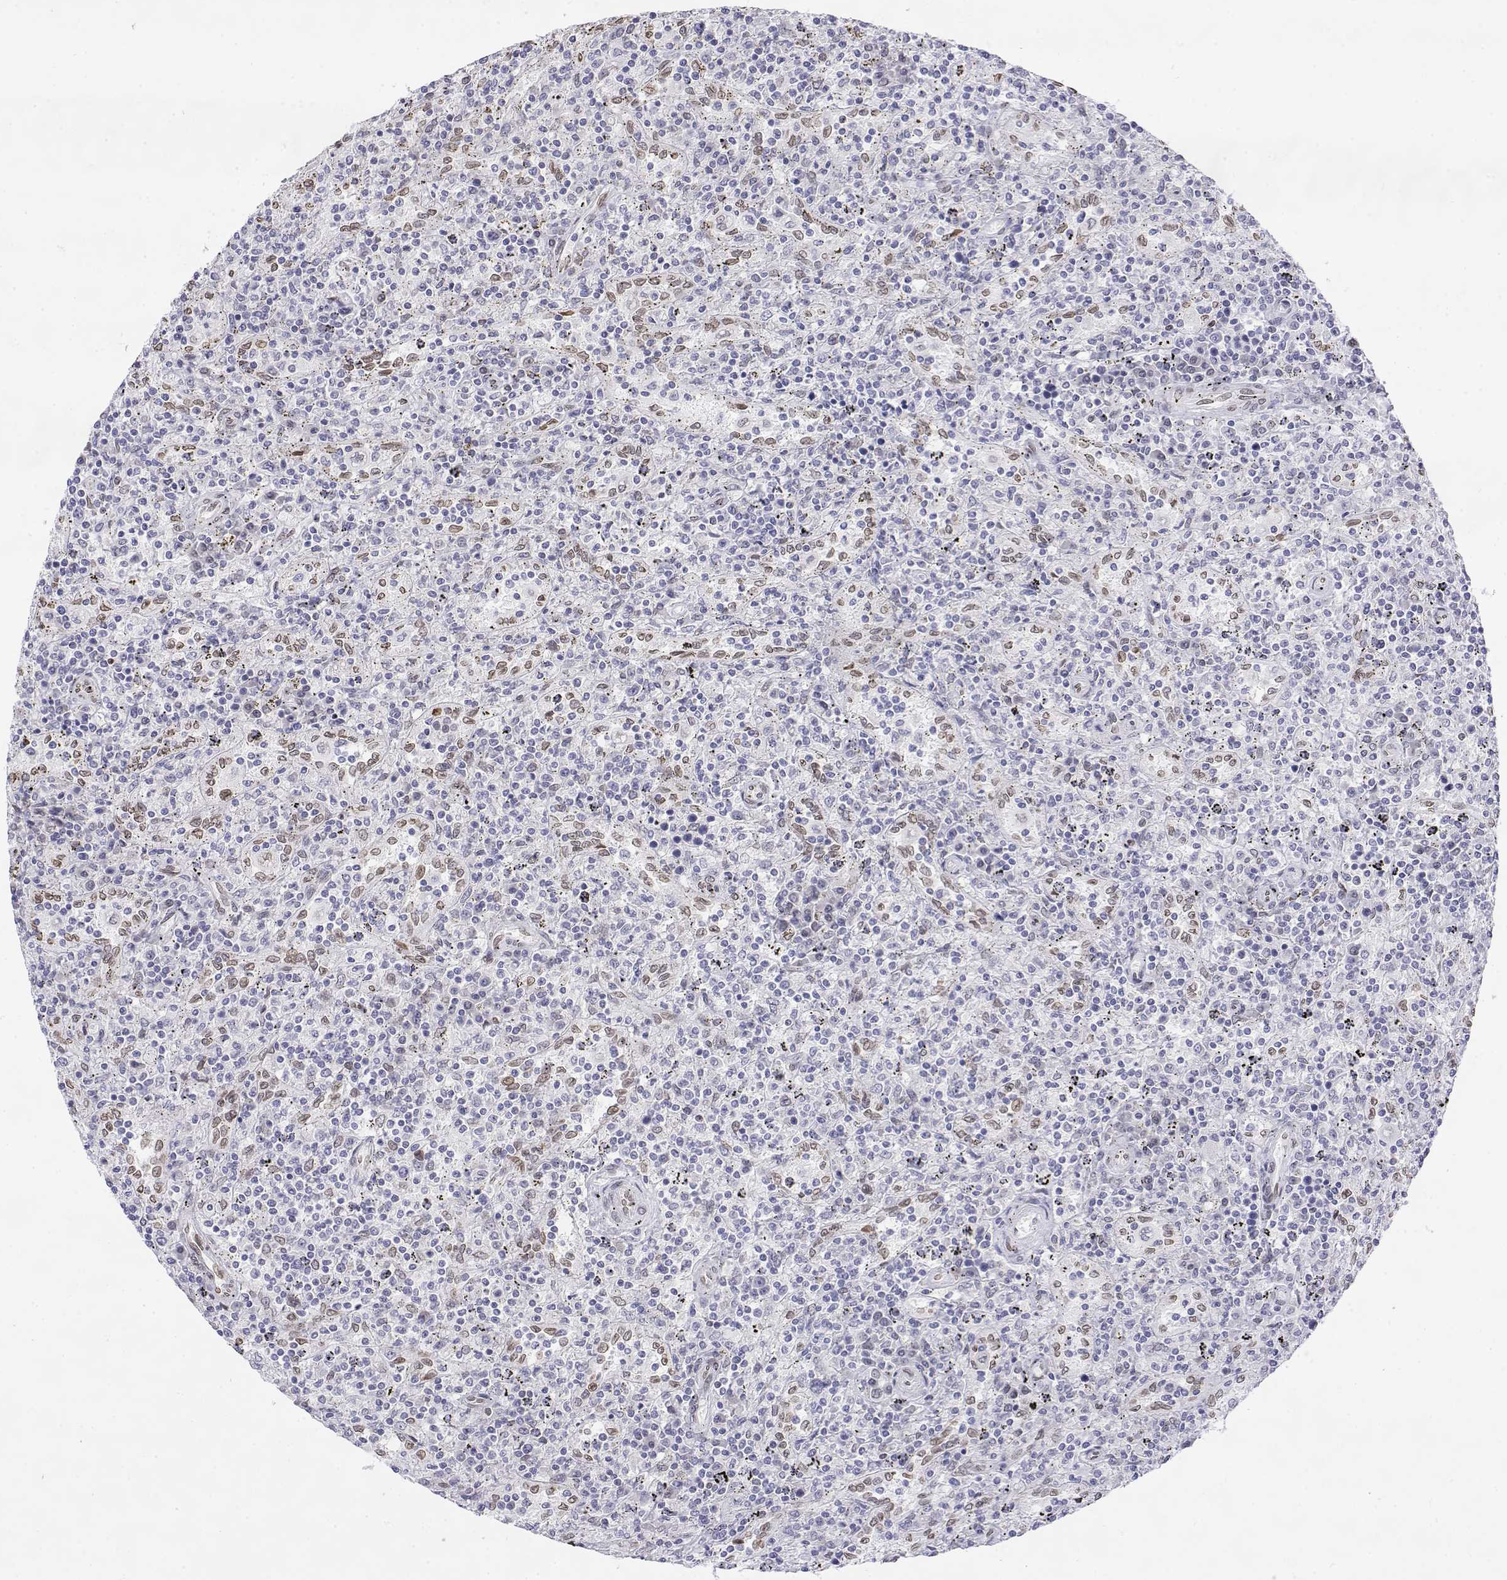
{"staining": {"intensity": "negative", "quantity": "none", "location": "none"}, "tissue": "lymphoma", "cell_type": "Tumor cells", "image_type": "cancer", "snomed": [{"axis": "morphology", "description": "Malignant lymphoma, non-Hodgkin's type, Low grade"}, {"axis": "topography", "description": "Spleen"}], "caption": "Immunohistochemistry (IHC) histopathology image of neoplastic tissue: lymphoma stained with DAB reveals no significant protein positivity in tumor cells.", "gene": "ZNF532", "patient": {"sex": "male", "age": 62}}